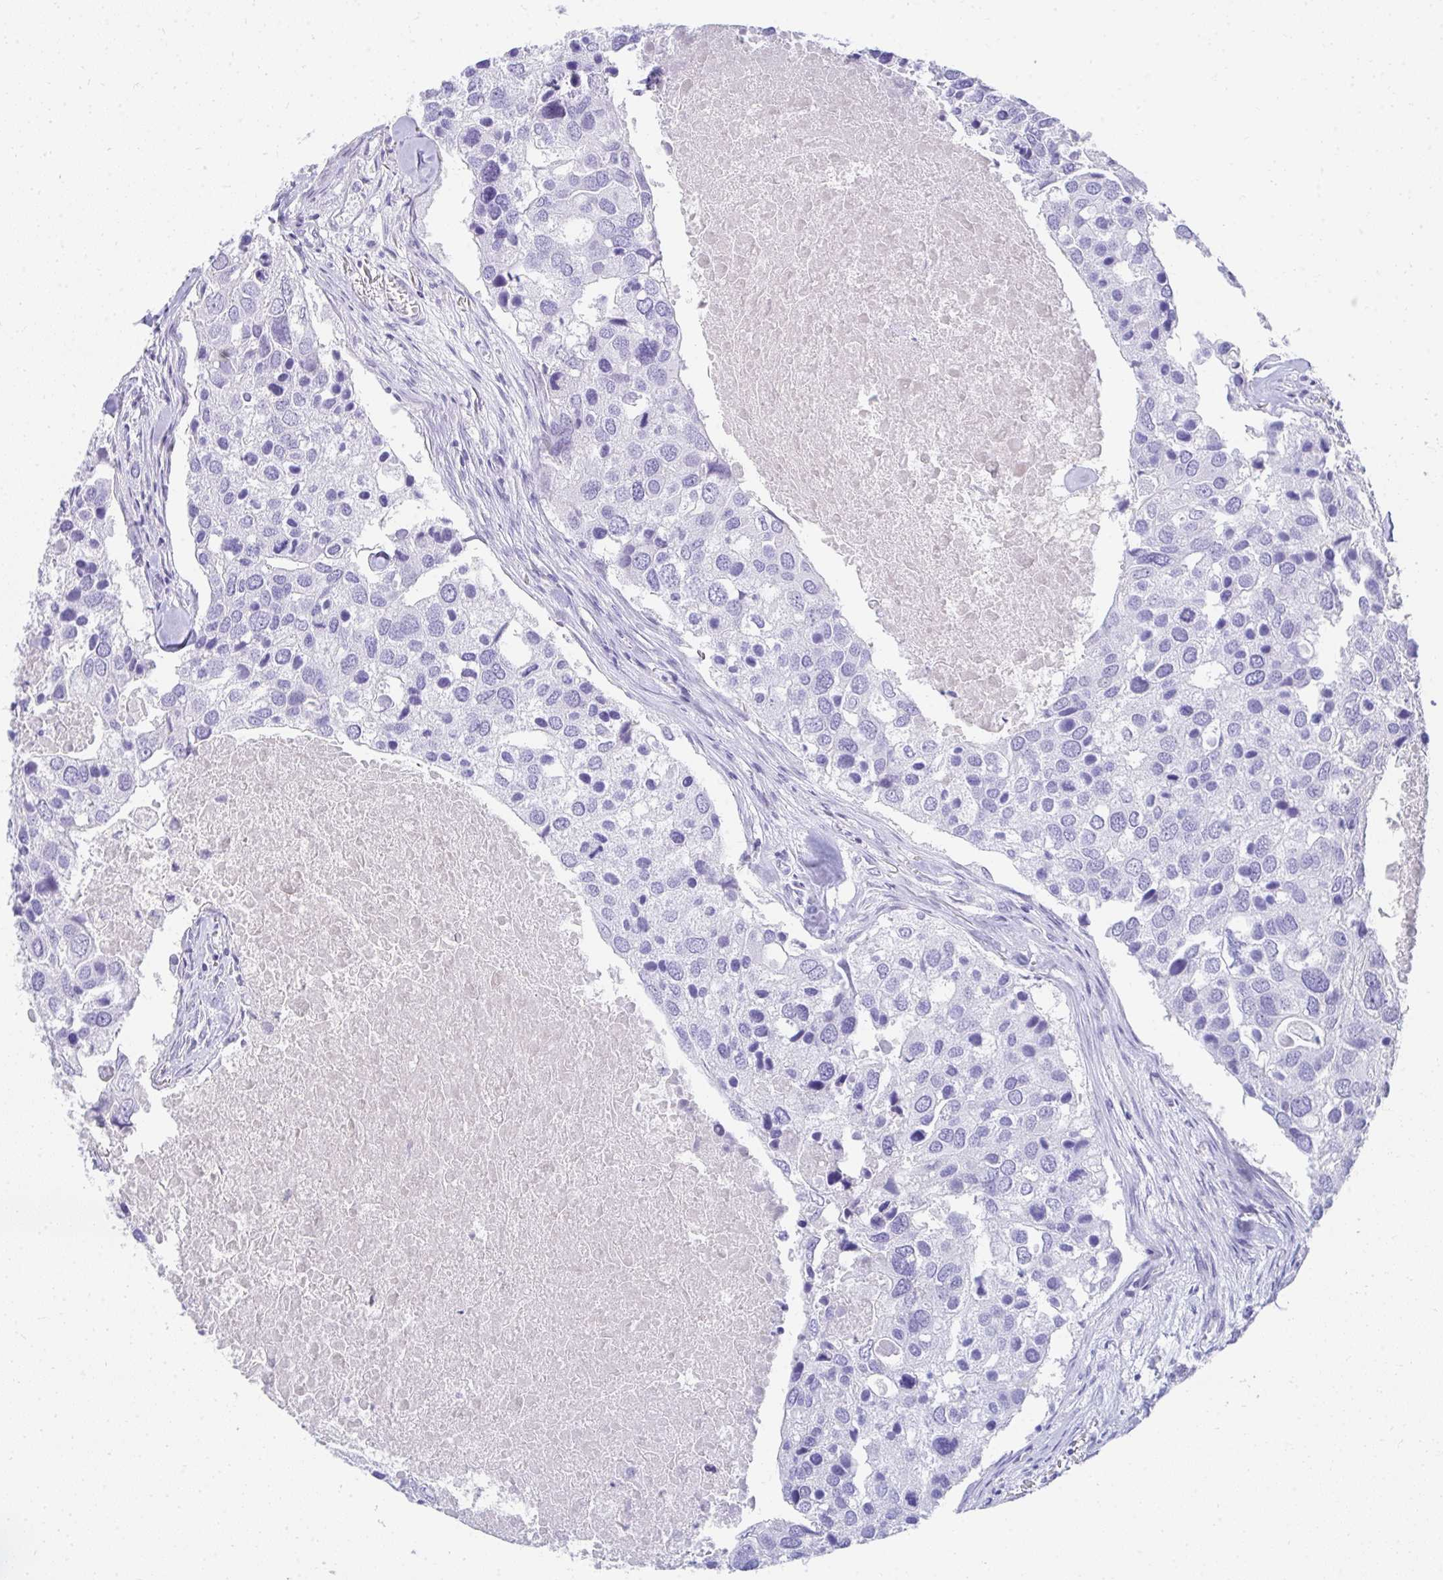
{"staining": {"intensity": "negative", "quantity": "none", "location": "none"}, "tissue": "breast cancer", "cell_type": "Tumor cells", "image_type": "cancer", "snomed": [{"axis": "morphology", "description": "Duct carcinoma"}, {"axis": "topography", "description": "Breast"}], "caption": "A micrograph of human invasive ductal carcinoma (breast) is negative for staining in tumor cells.", "gene": "TNNT1", "patient": {"sex": "female", "age": 83}}